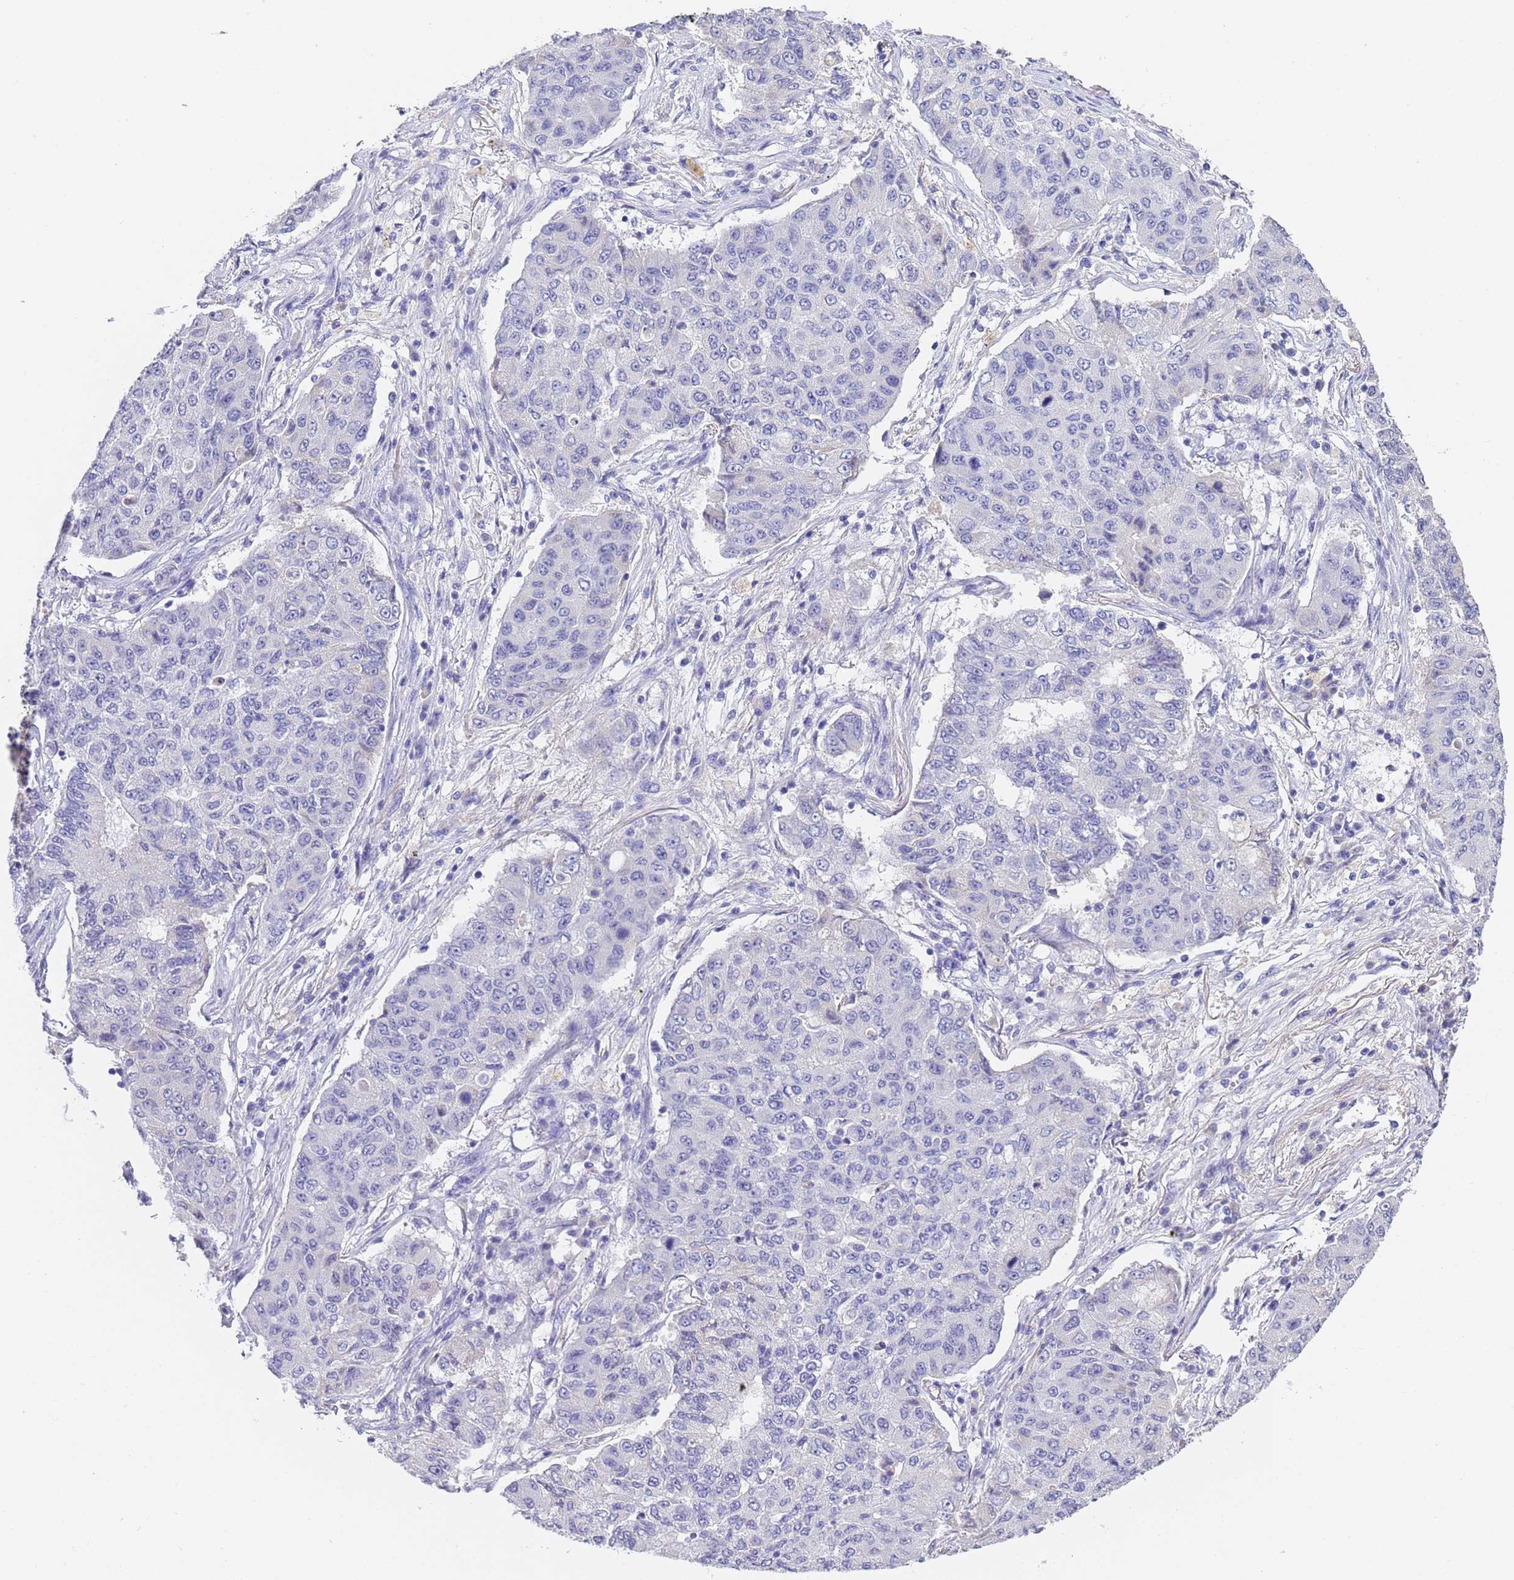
{"staining": {"intensity": "negative", "quantity": "none", "location": "none"}, "tissue": "lung cancer", "cell_type": "Tumor cells", "image_type": "cancer", "snomed": [{"axis": "morphology", "description": "Squamous cell carcinoma, NOS"}, {"axis": "topography", "description": "Lung"}], "caption": "Immunohistochemistry of squamous cell carcinoma (lung) displays no staining in tumor cells.", "gene": "CFHR2", "patient": {"sex": "male", "age": 74}}